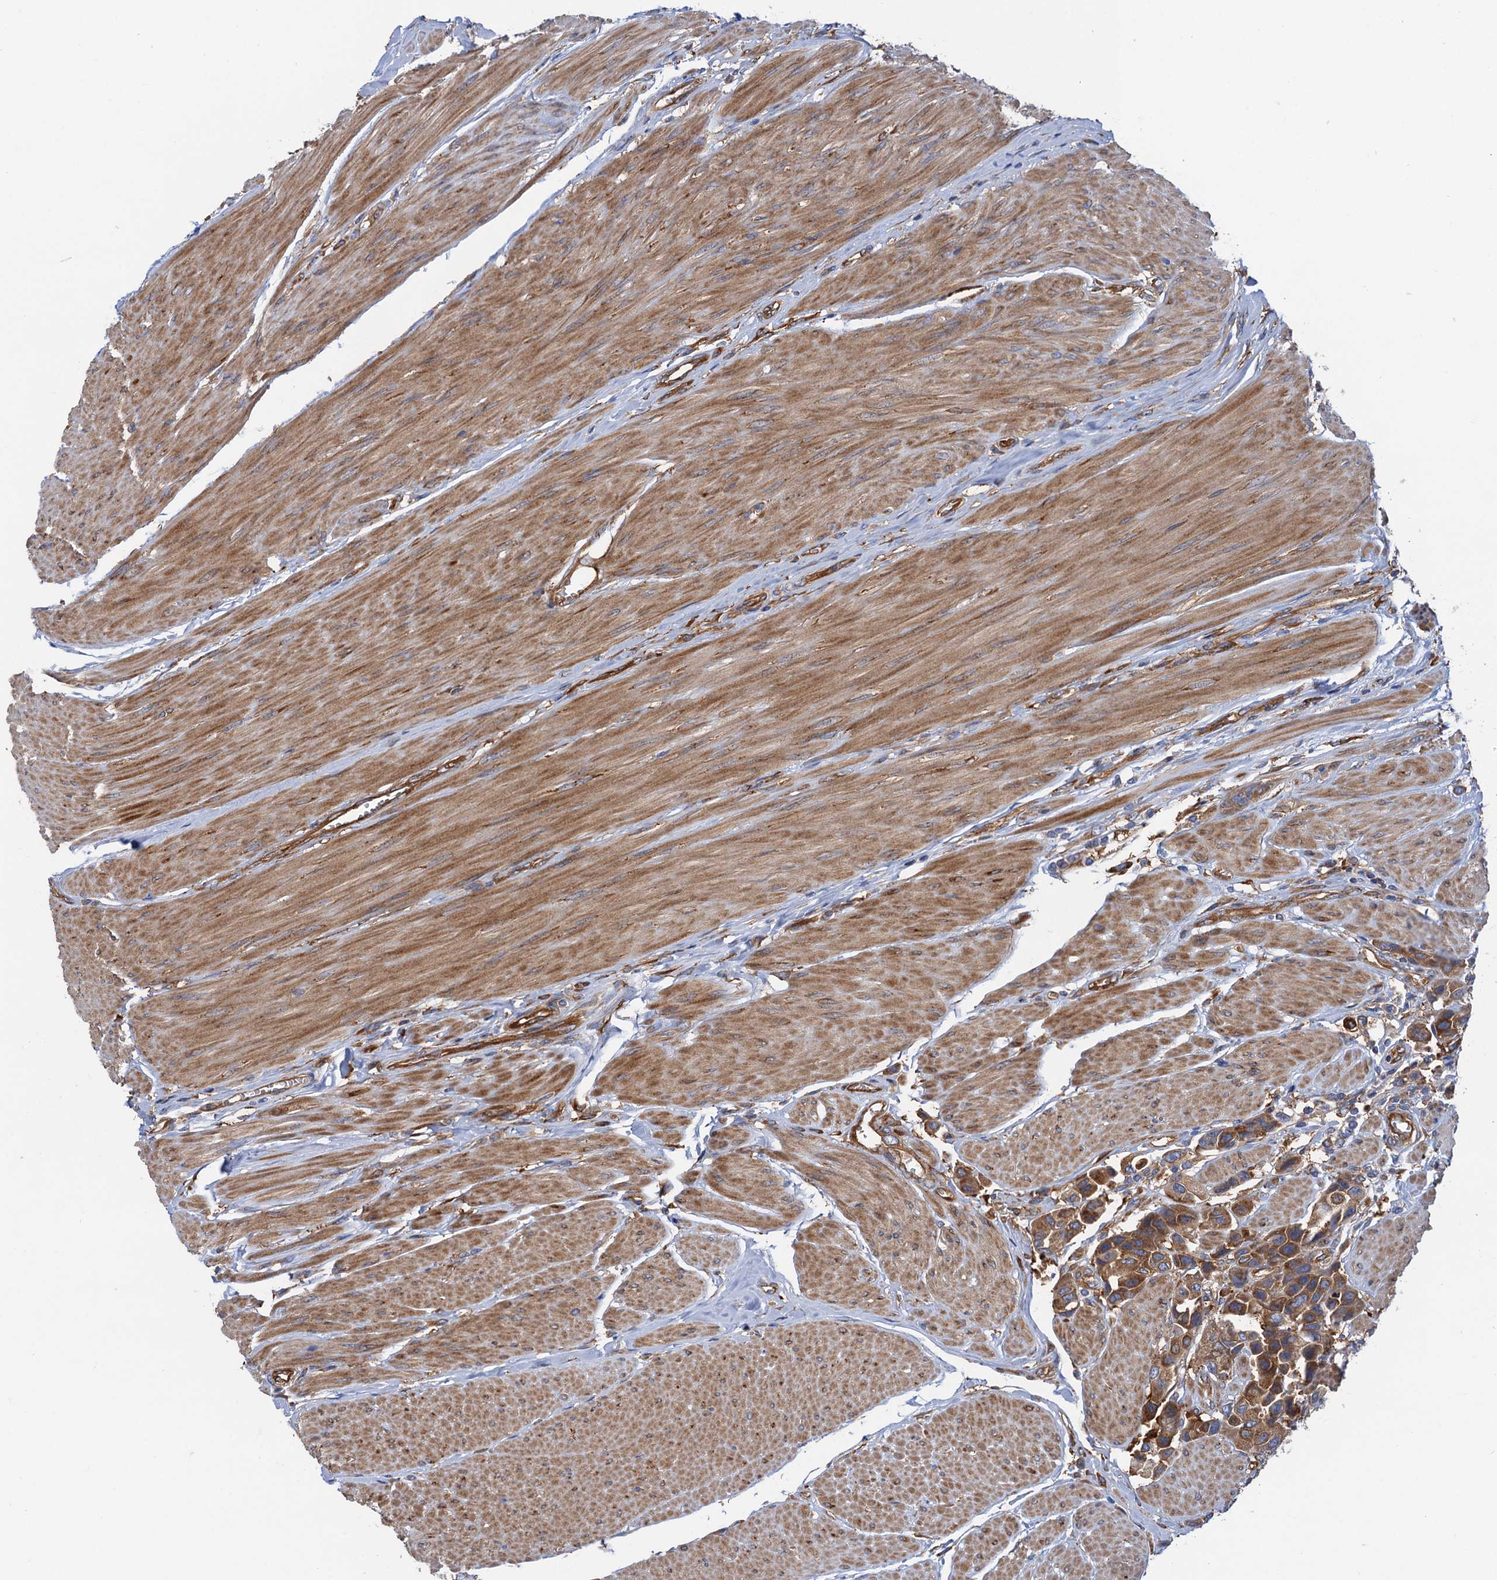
{"staining": {"intensity": "moderate", "quantity": ">75%", "location": "cytoplasmic/membranous"}, "tissue": "urothelial cancer", "cell_type": "Tumor cells", "image_type": "cancer", "snomed": [{"axis": "morphology", "description": "Urothelial carcinoma, High grade"}, {"axis": "topography", "description": "Urinary bladder"}], "caption": "Urothelial cancer stained for a protein exhibits moderate cytoplasmic/membranous positivity in tumor cells.", "gene": "MRPL48", "patient": {"sex": "male", "age": 50}}